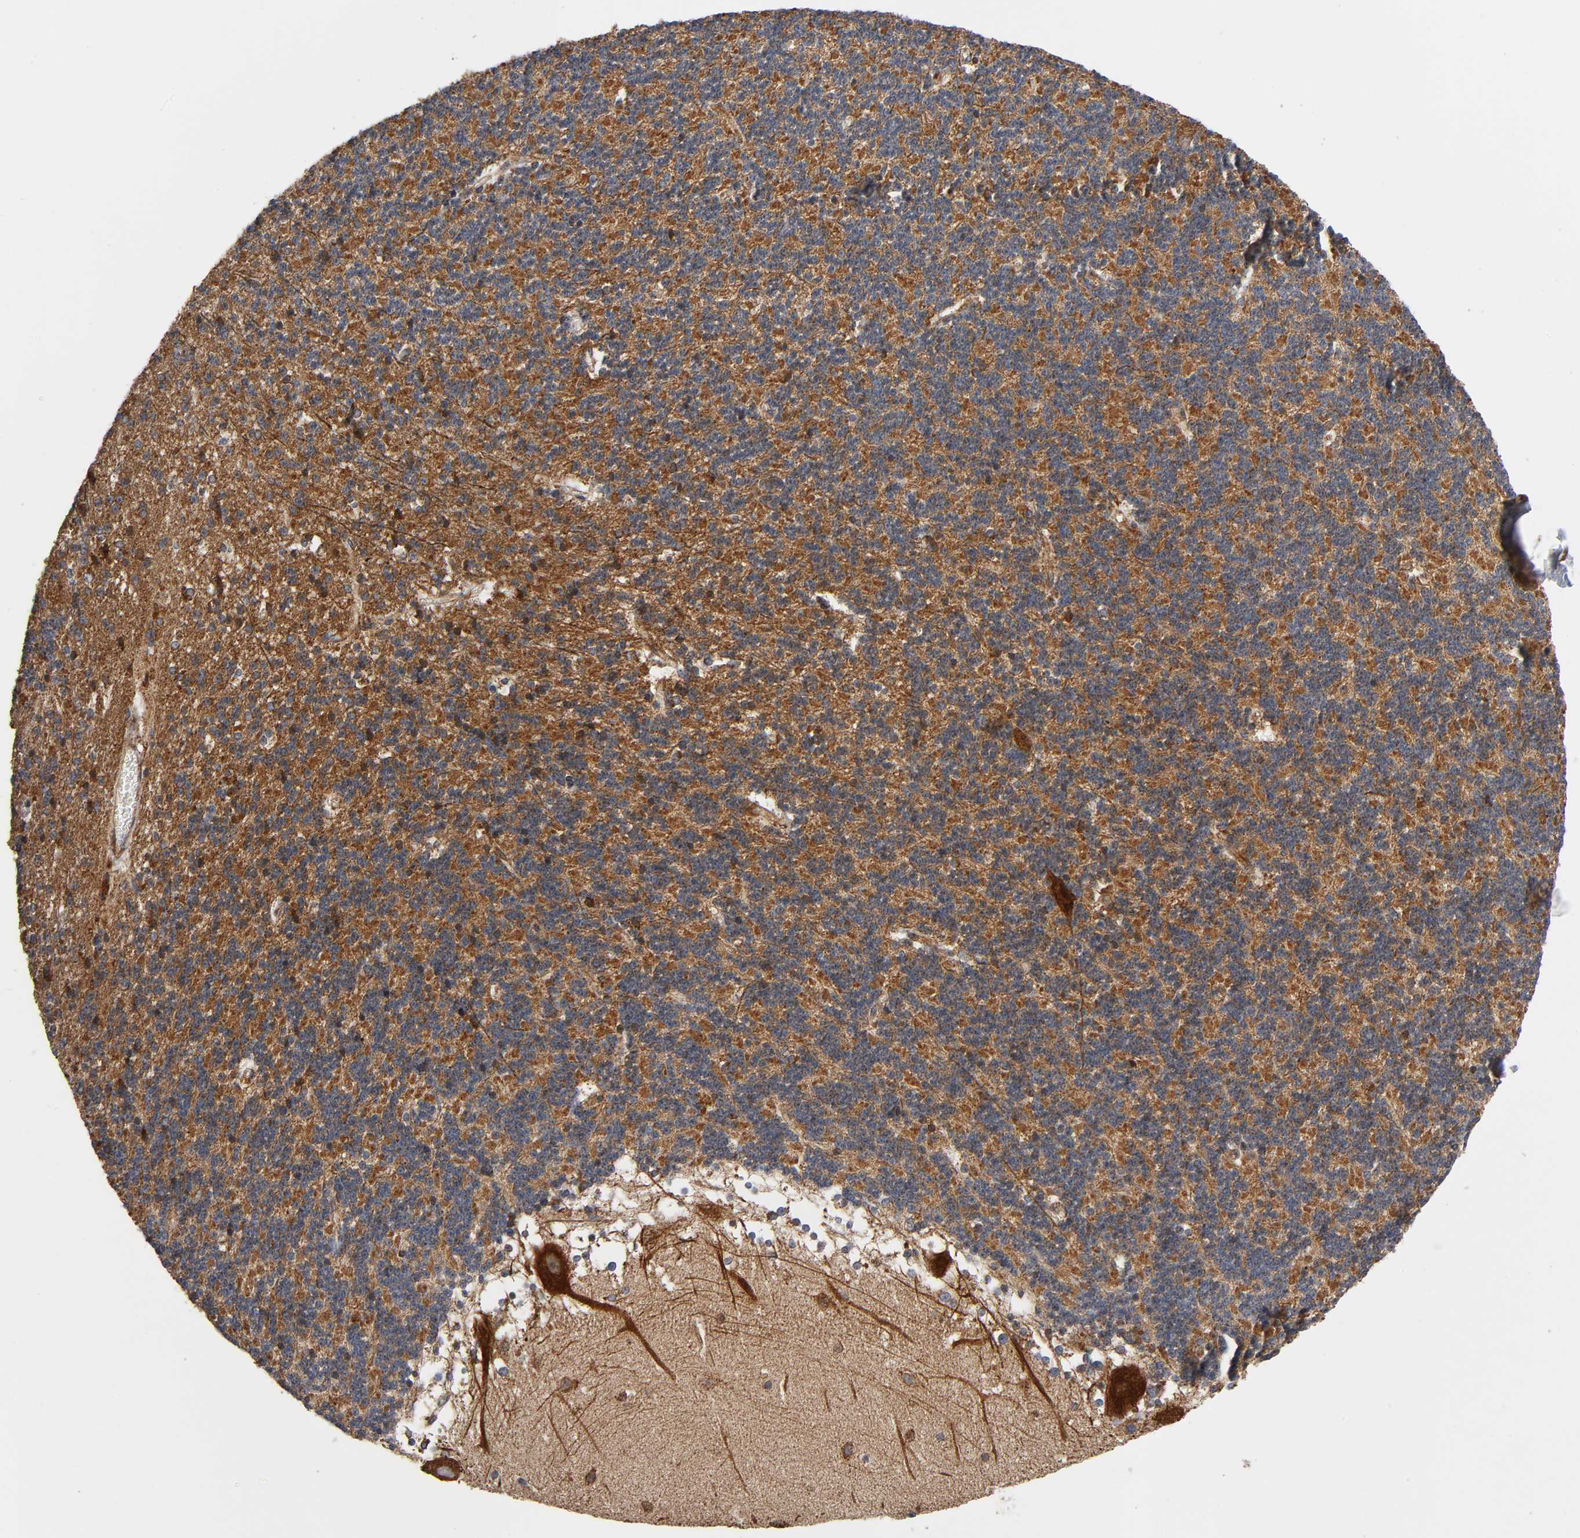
{"staining": {"intensity": "moderate", "quantity": ">75%", "location": "cytoplasmic/membranous"}, "tissue": "cerebellum", "cell_type": "Cells in granular layer", "image_type": "normal", "snomed": [{"axis": "morphology", "description": "Normal tissue, NOS"}, {"axis": "topography", "description": "Cerebellum"}], "caption": "There is medium levels of moderate cytoplasmic/membranous positivity in cells in granular layer of normal cerebellum, as demonstrated by immunohistochemical staining (brown color).", "gene": "MAP3K1", "patient": {"sex": "female", "age": 19}}